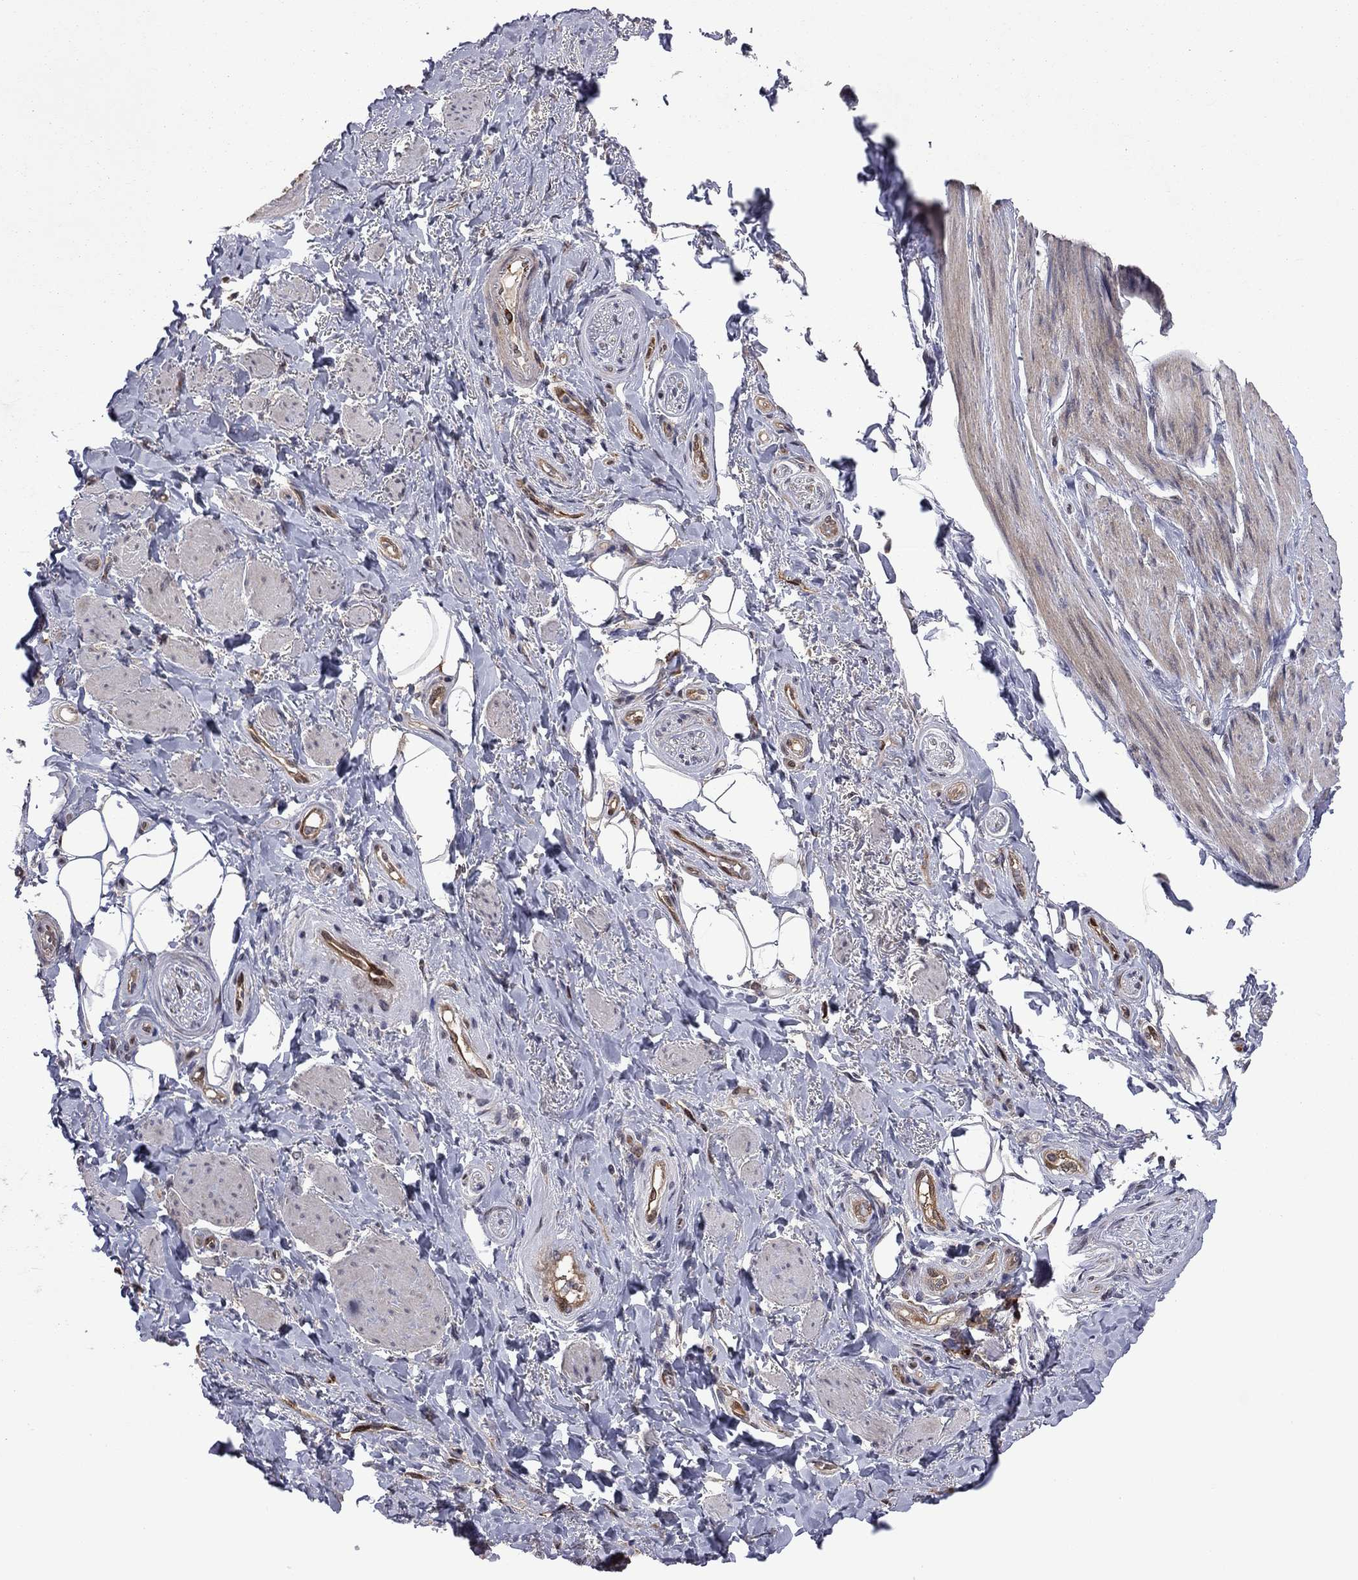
{"staining": {"intensity": "negative", "quantity": "none", "location": "none"}, "tissue": "adipose tissue", "cell_type": "Adipocytes", "image_type": "normal", "snomed": [{"axis": "morphology", "description": "Normal tissue, NOS"}, {"axis": "topography", "description": "Skeletal muscle"}, {"axis": "topography", "description": "Anal"}, {"axis": "topography", "description": "Peripheral nerve tissue"}], "caption": "Immunohistochemistry (IHC) image of unremarkable adipose tissue: human adipose tissue stained with DAB reveals no significant protein staining in adipocytes. The staining was performed using DAB to visualize the protein expression in brown, while the nuclei were stained in blue with hematoxylin (Magnification: 20x).", "gene": "GPAA1", "patient": {"sex": "male", "age": 53}}